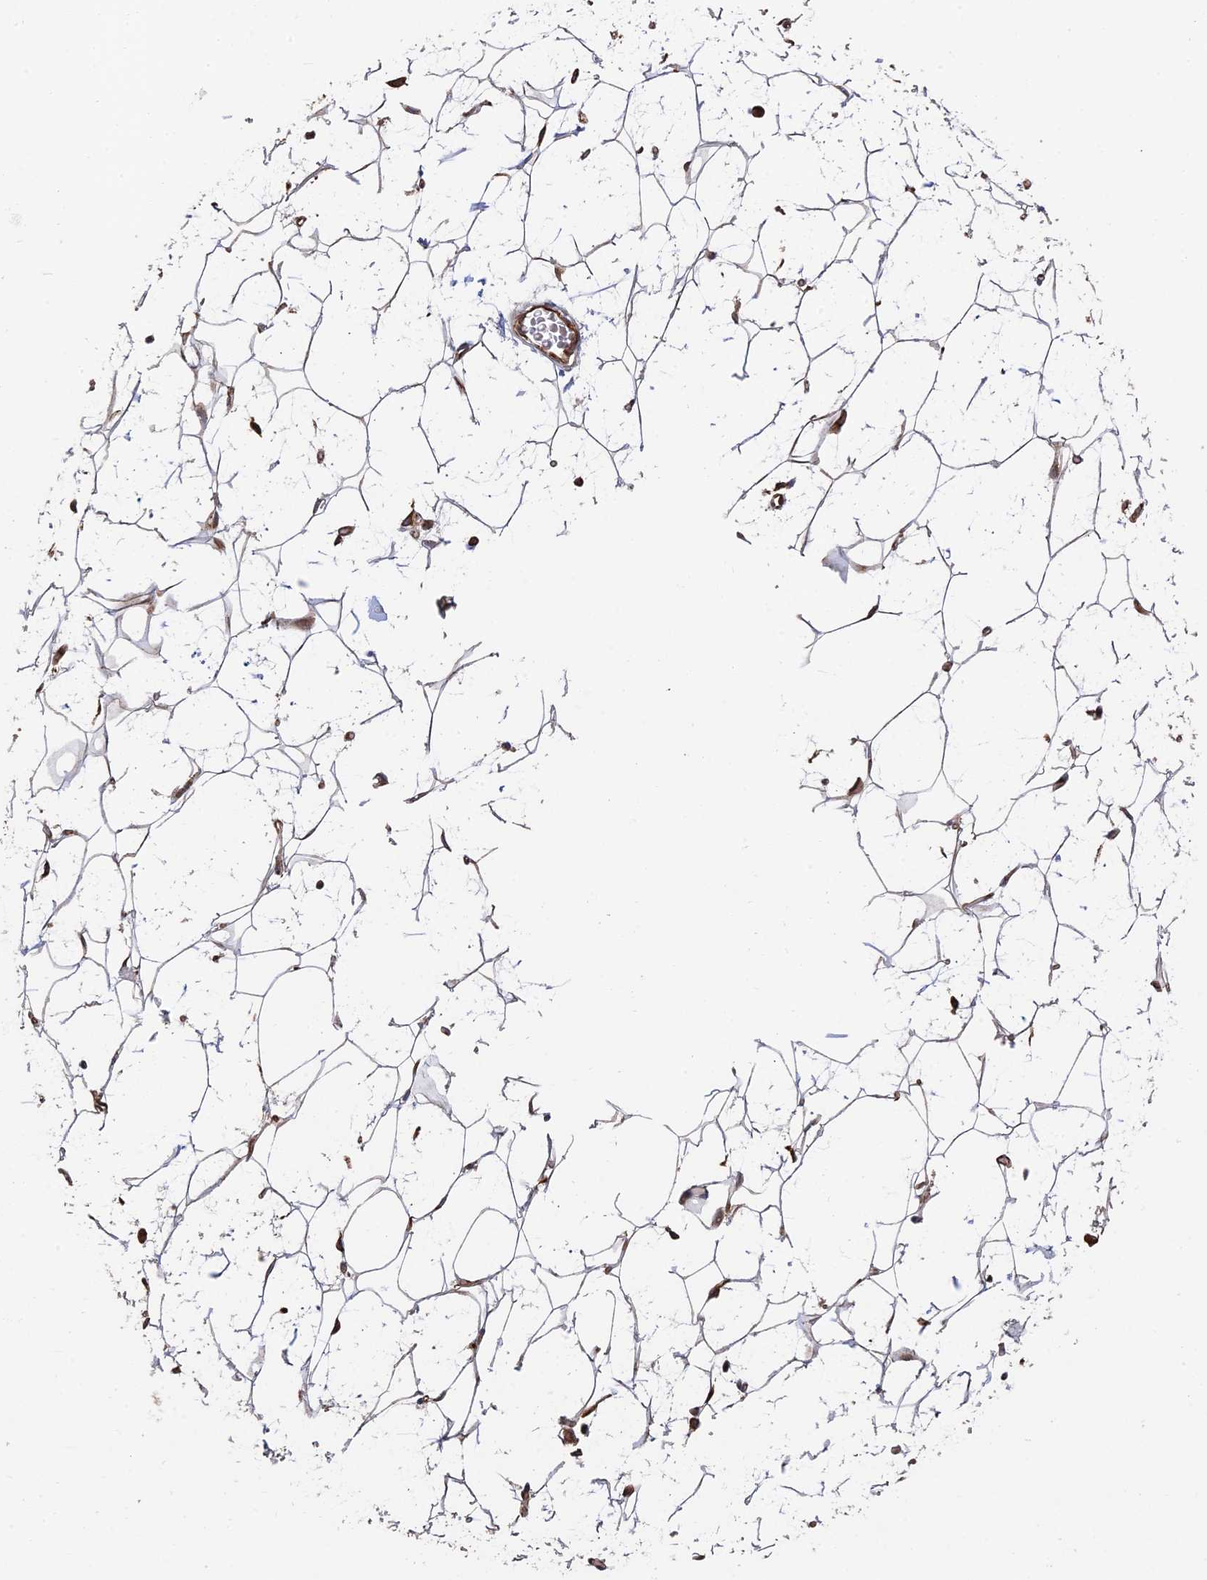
{"staining": {"intensity": "negative", "quantity": "none", "location": "none"}, "tissue": "adipose tissue", "cell_type": "Adipocytes", "image_type": "normal", "snomed": [{"axis": "morphology", "description": "Normal tissue, NOS"}, {"axis": "topography", "description": "Breast"}], "caption": "High magnification brightfield microscopy of unremarkable adipose tissue stained with DAB (3,3'-diaminobenzidine) (brown) and counterstained with hematoxylin (blue): adipocytes show no significant staining. Nuclei are stained in blue.", "gene": "PPP2R3C", "patient": {"sex": "female", "age": 26}}